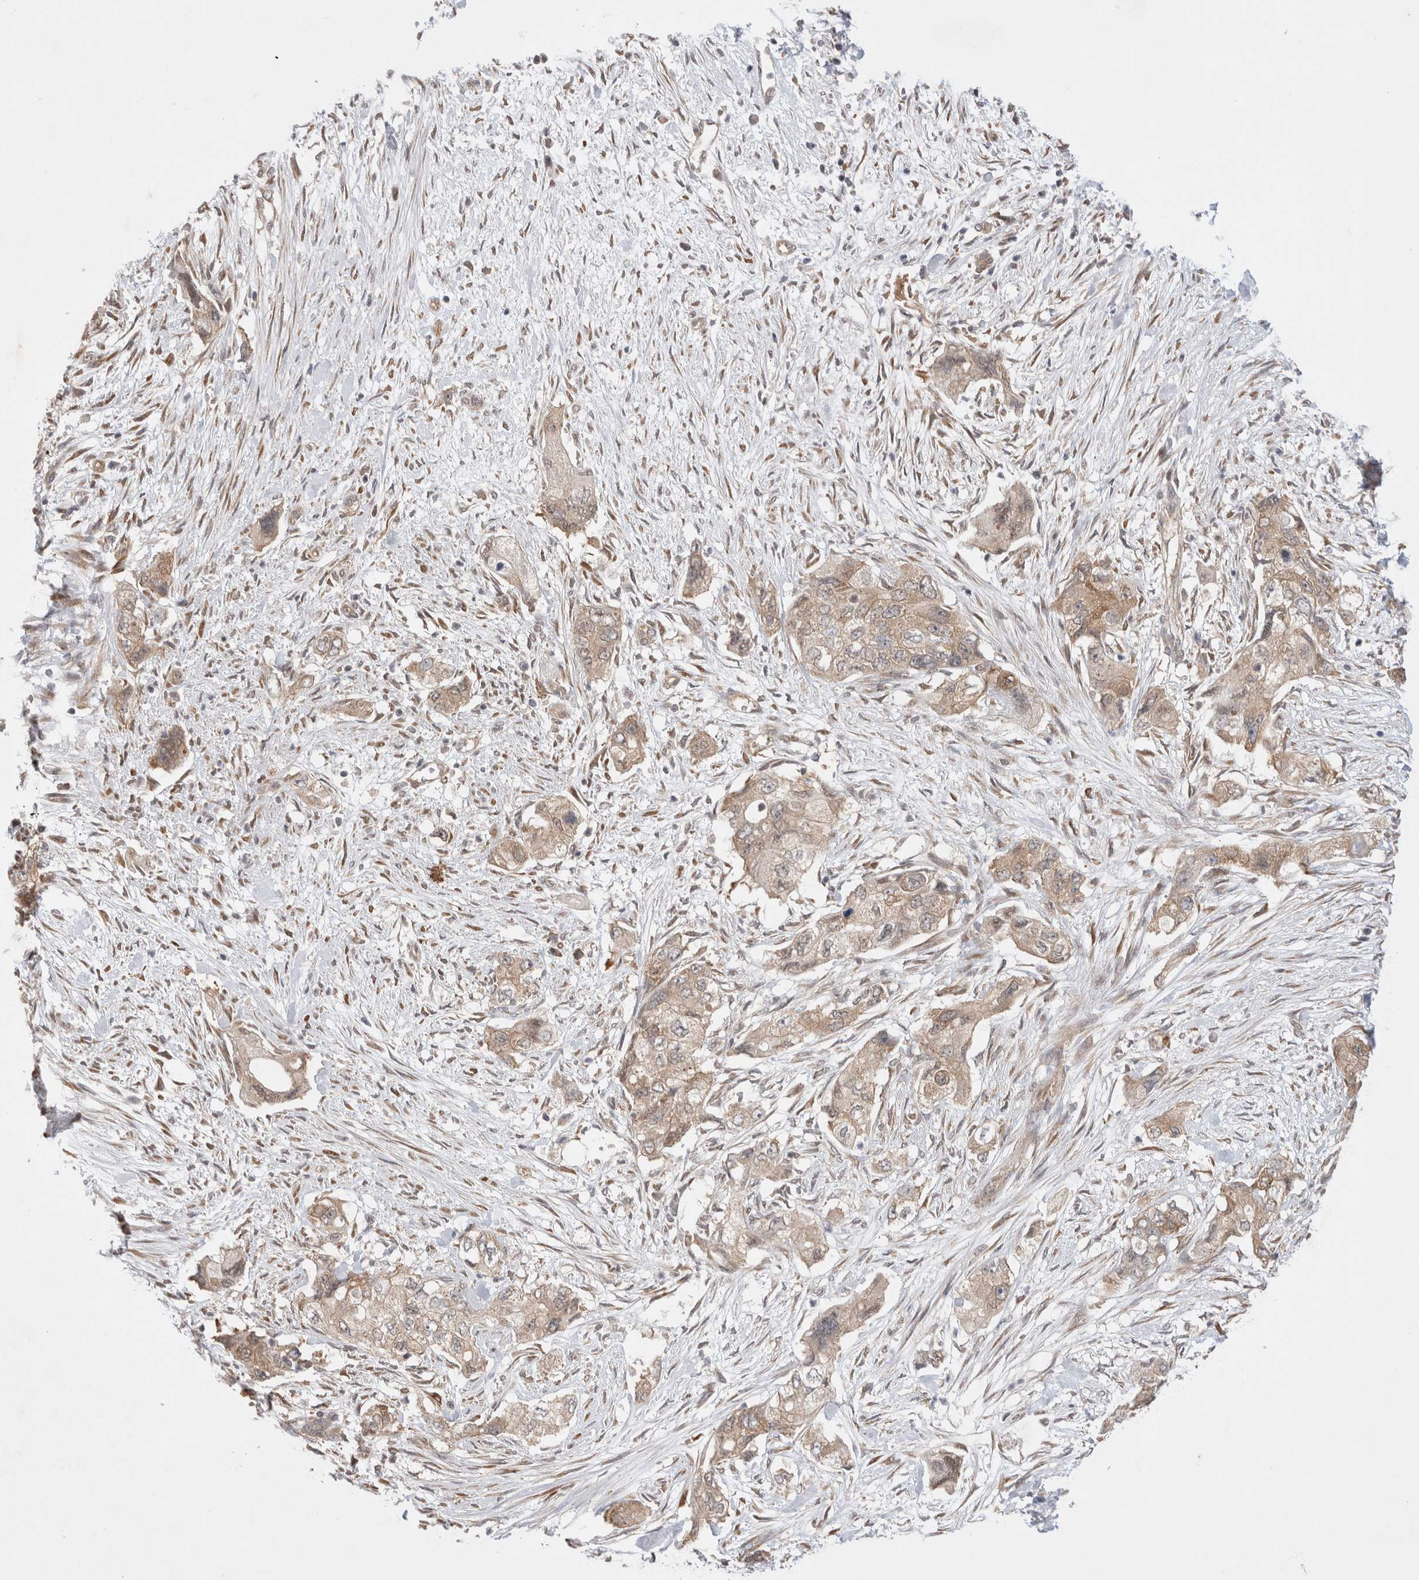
{"staining": {"intensity": "weak", "quantity": ">75%", "location": "cytoplasmic/membranous"}, "tissue": "pancreatic cancer", "cell_type": "Tumor cells", "image_type": "cancer", "snomed": [{"axis": "morphology", "description": "Adenocarcinoma, NOS"}, {"axis": "topography", "description": "Pancreas"}], "caption": "Adenocarcinoma (pancreatic) stained with immunohistochemistry exhibits weak cytoplasmic/membranous expression in approximately >75% of tumor cells.", "gene": "EIF3E", "patient": {"sex": "female", "age": 73}}